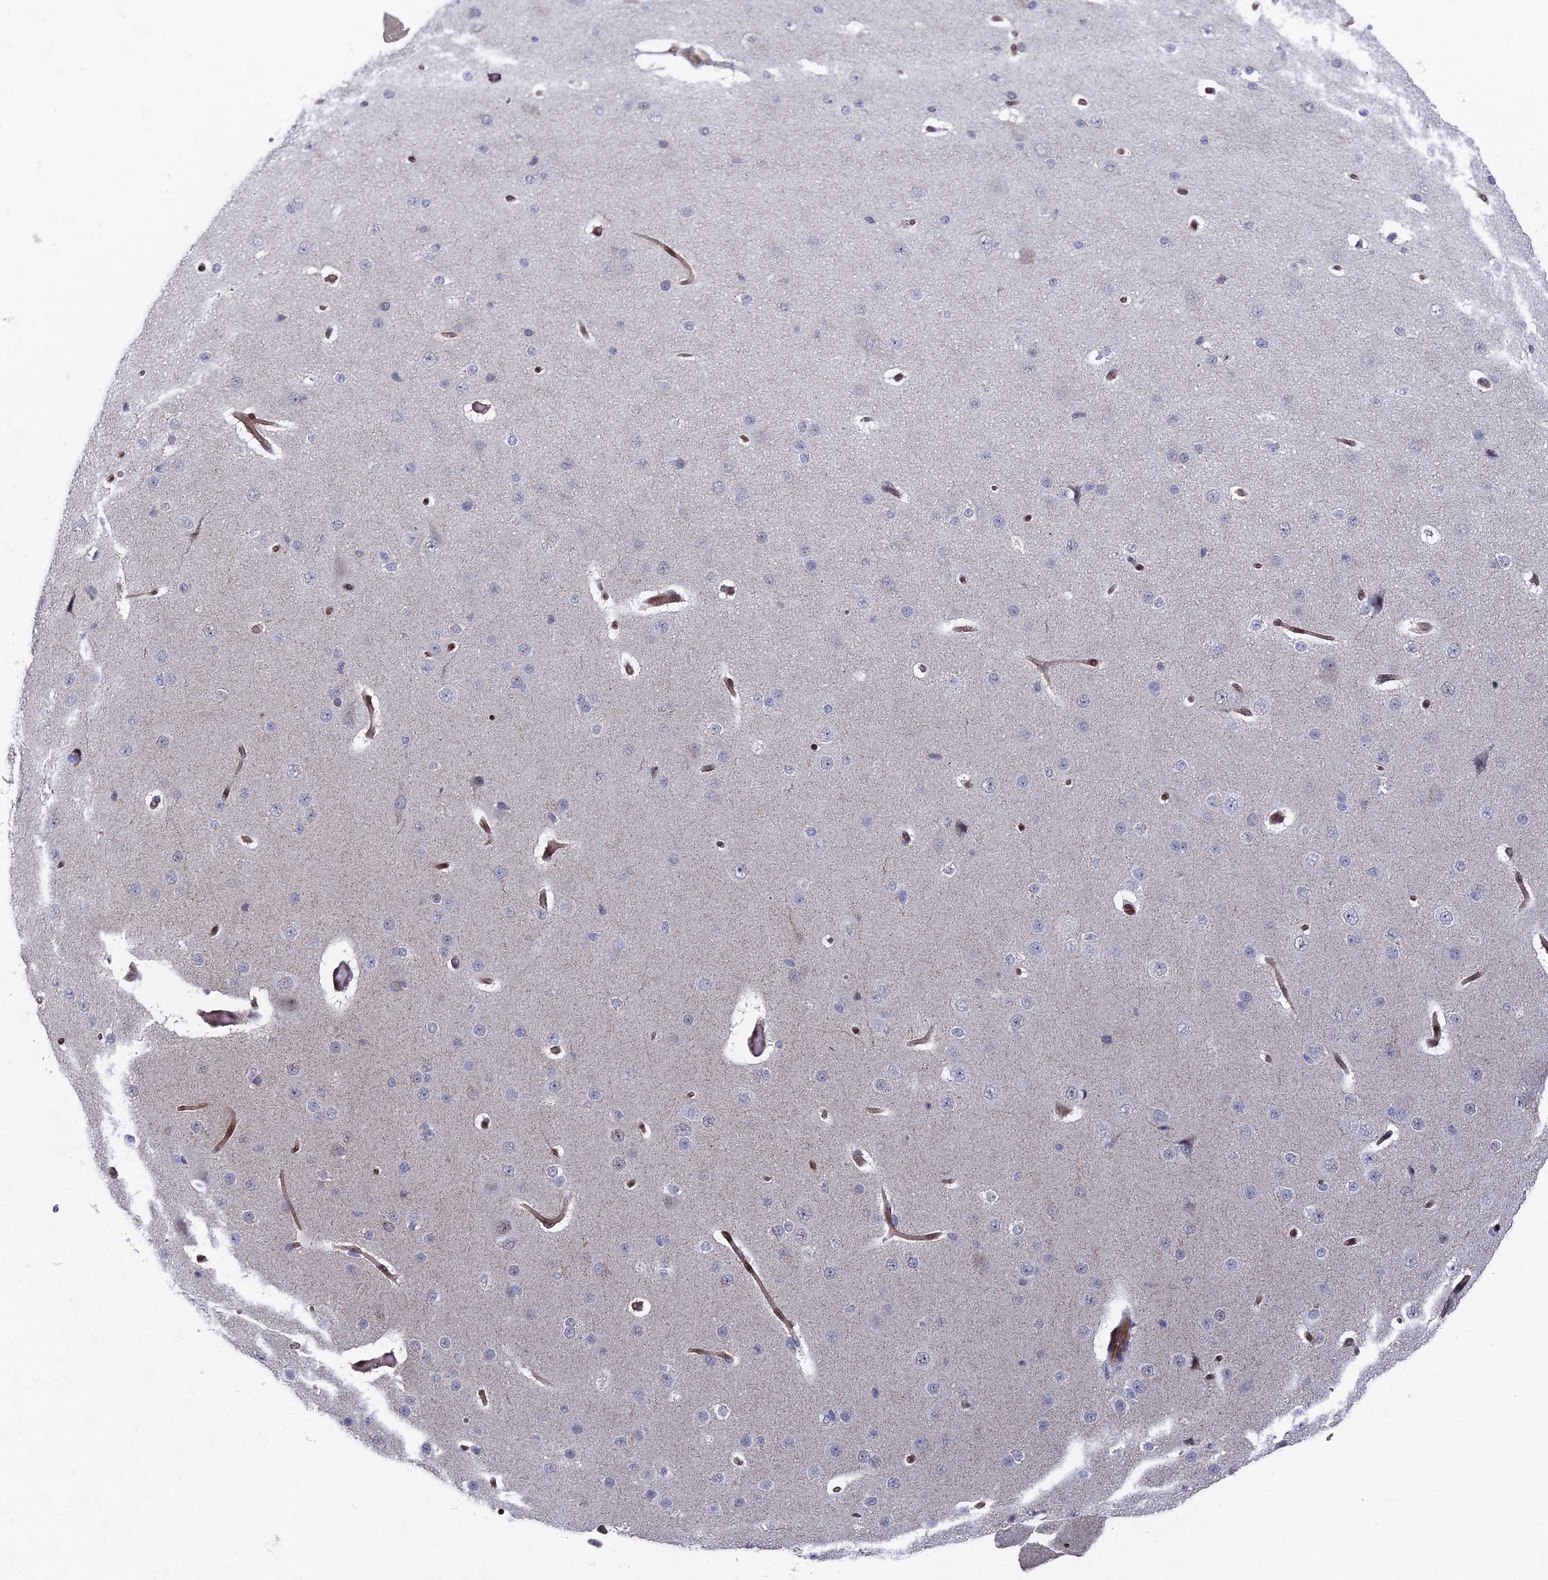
{"staining": {"intensity": "moderate", "quantity": ">75%", "location": "cytoplasmic/membranous,nuclear"}, "tissue": "cerebral cortex", "cell_type": "Endothelial cells", "image_type": "normal", "snomed": [{"axis": "morphology", "description": "Normal tissue, NOS"}, {"axis": "morphology", "description": "Developmental malformation"}, {"axis": "topography", "description": "Cerebral cortex"}], "caption": "IHC image of benign cerebral cortex stained for a protein (brown), which reveals medium levels of moderate cytoplasmic/membranous,nuclear positivity in about >75% of endothelial cells.", "gene": "UNC5D", "patient": {"sex": "female", "age": 30}}